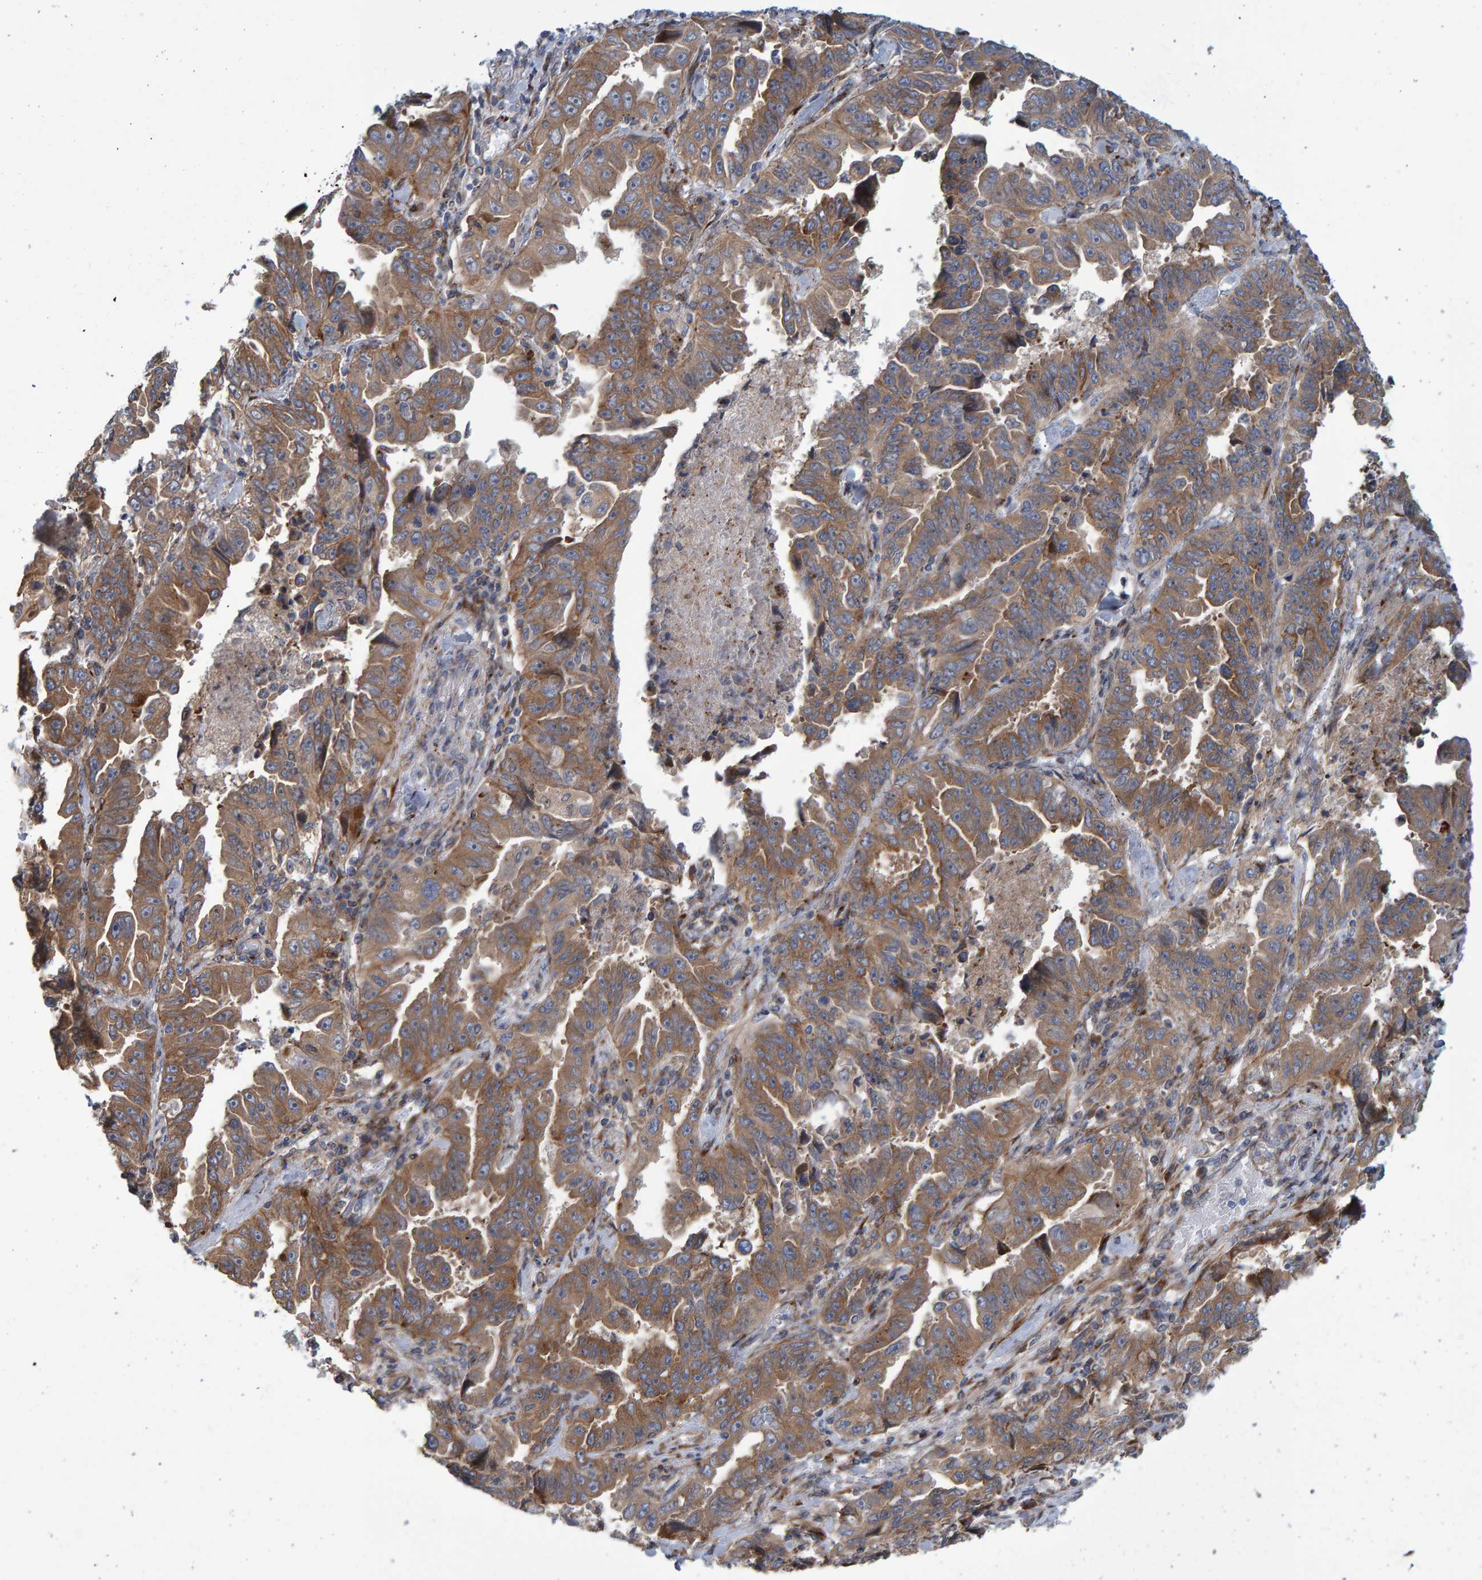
{"staining": {"intensity": "moderate", "quantity": ">75%", "location": "cytoplasmic/membranous"}, "tissue": "lung cancer", "cell_type": "Tumor cells", "image_type": "cancer", "snomed": [{"axis": "morphology", "description": "Adenocarcinoma, NOS"}, {"axis": "topography", "description": "Lung"}], "caption": "A brown stain labels moderate cytoplasmic/membranous expression of a protein in human adenocarcinoma (lung) tumor cells.", "gene": "LRBA", "patient": {"sex": "female", "age": 51}}